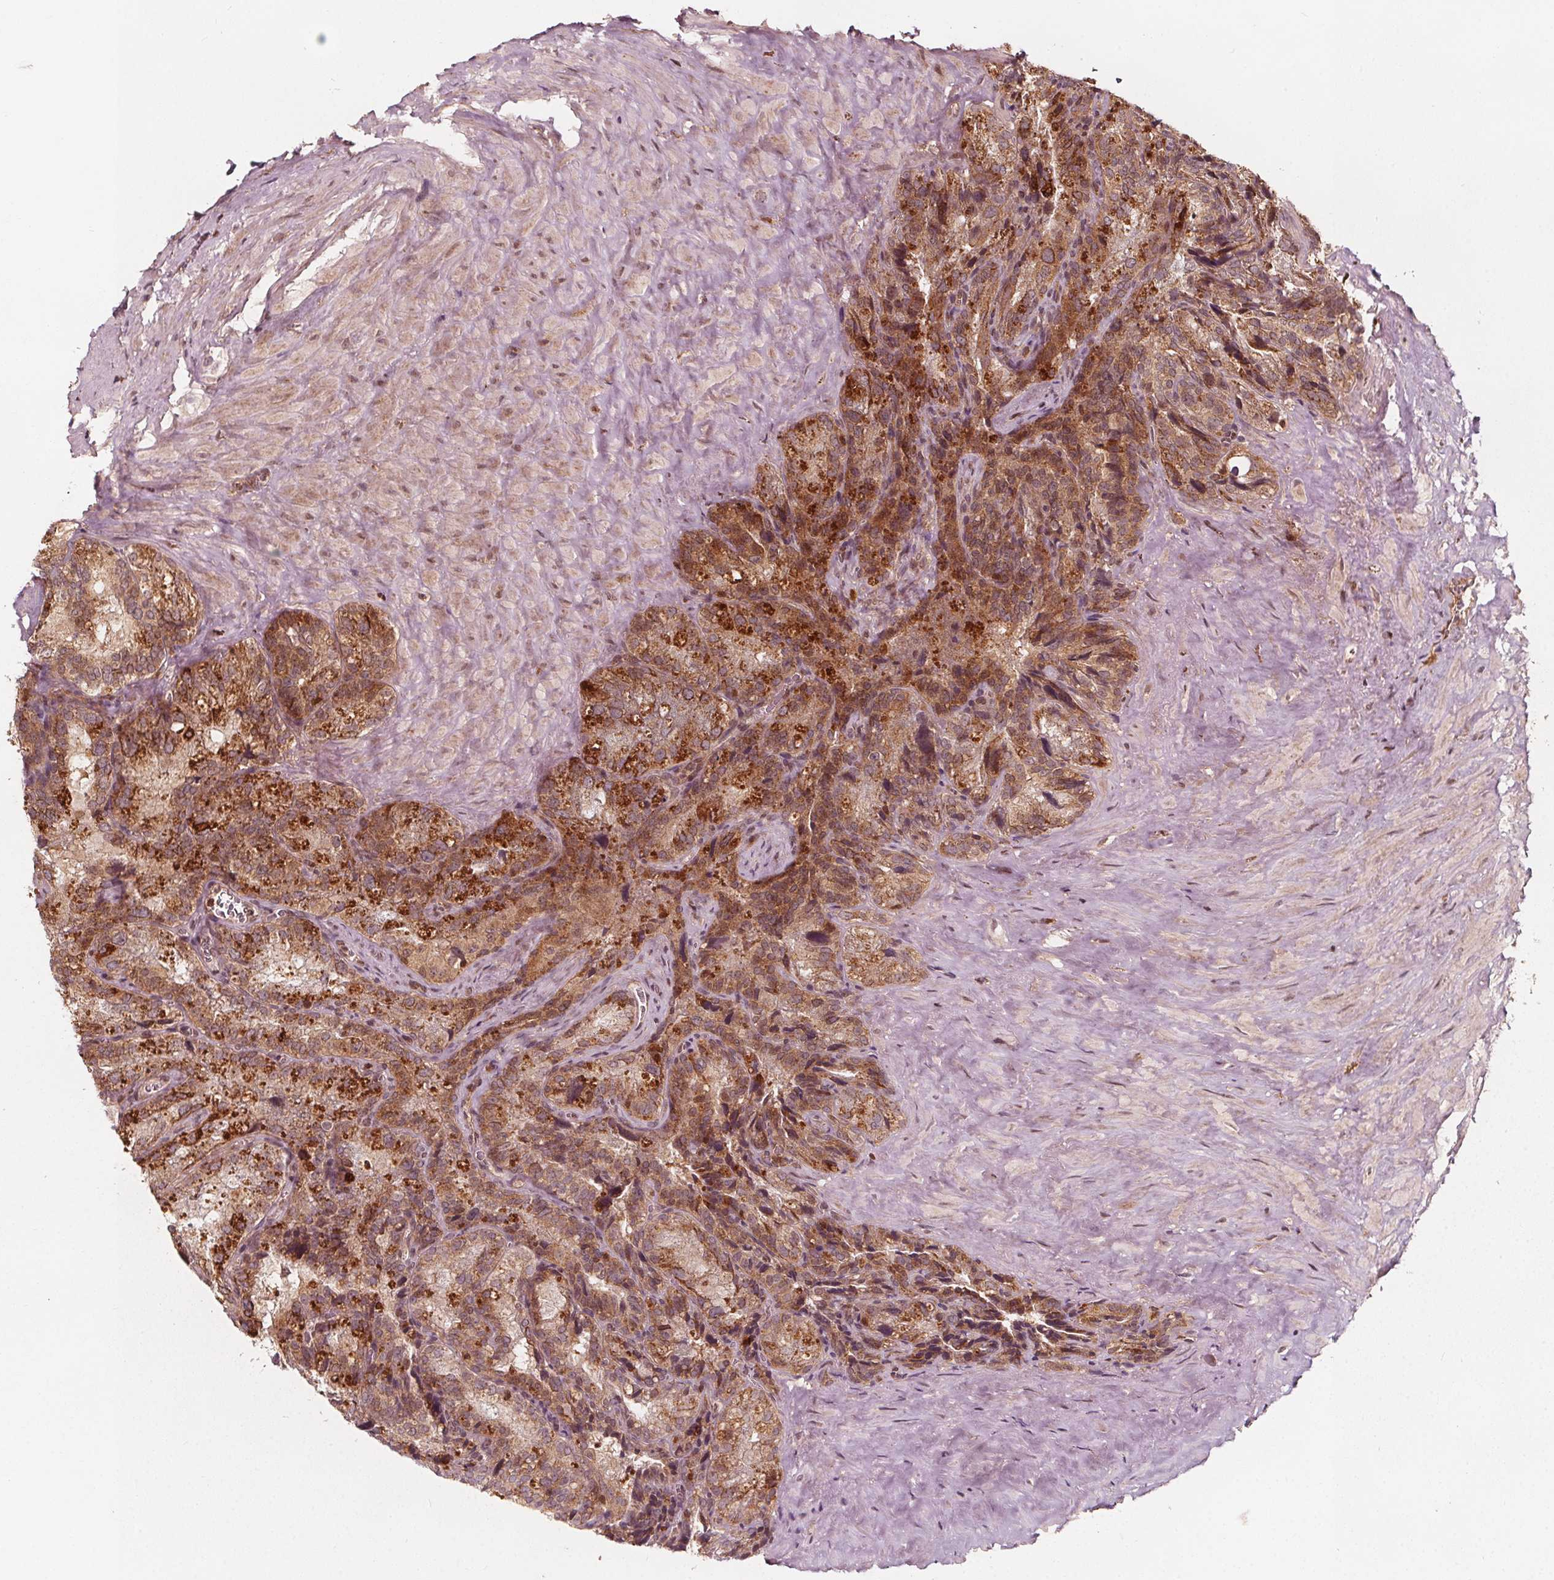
{"staining": {"intensity": "moderate", "quantity": ">75%", "location": "cytoplasmic/membranous"}, "tissue": "seminal vesicle", "cell_type": "Glandular cells", "image_type": "normal", "snomed": [{"axis": "morphology", "description": "Normal tissue, NOS"}, {"axis": "topography", "description": "Prostate"}, {"axis": "topography", "description": "Seminal veicle"}], "caption": "Brown immunohistochemical staining in unremarkable seminal vesicle demonstrates moderate cytoplasmic/membranous expression in about >75% of glandular cells. The protein of interest is stained brown, and the nuclei are stained in blue (DAB (3,3'-diaminobenzidine) IHC with brightfield microscopy, high magnification).", "gene": "AIP", "patient": {"sex": "male", "age": 71}}